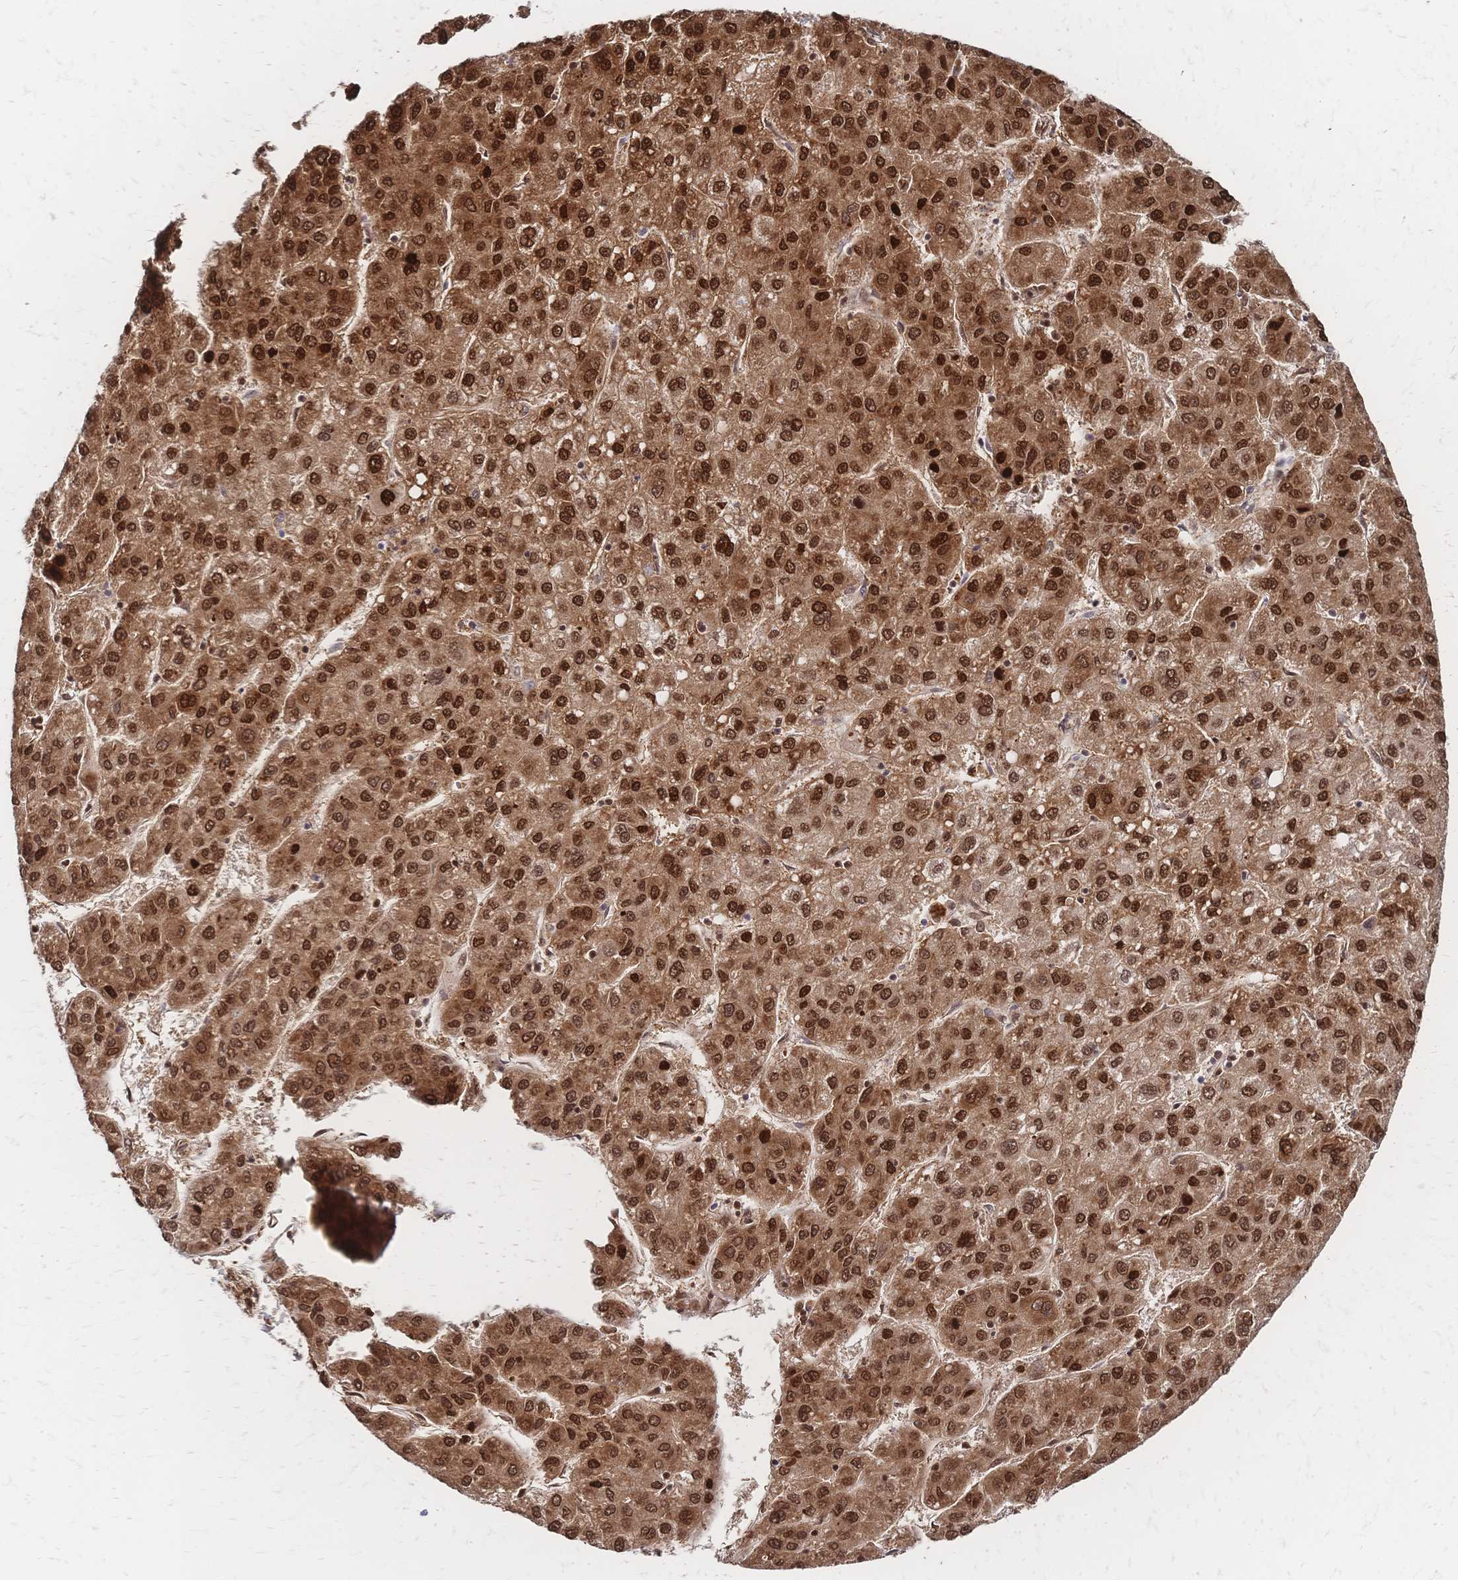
{"staining": {"intensity": "strong", "quantity": ">75%", "location": "cytoplasmic/membranous,nuclear"}, "tissue": "liver cancer", "cell_type": "Tumor cells", "image_type": "cancer", "snomed": [{"axis": "morphology", "description": "Carcinoma, Hepatocellular, NOS"}, {"axis": "topography", "description": "Liver"}], "caption": "DAB (3,3'-diaminobenzidine) immunohistochemical staining of human liver cancer exhibits strong cytoplasmic/membranous and nuclear protein expression in approximately >75% of tumor cells. (brown staining indicates protein expression, while blue staining denotes nuclei).", "gene": "HDGF", "patient": {"sex": "female", "age": 82}}